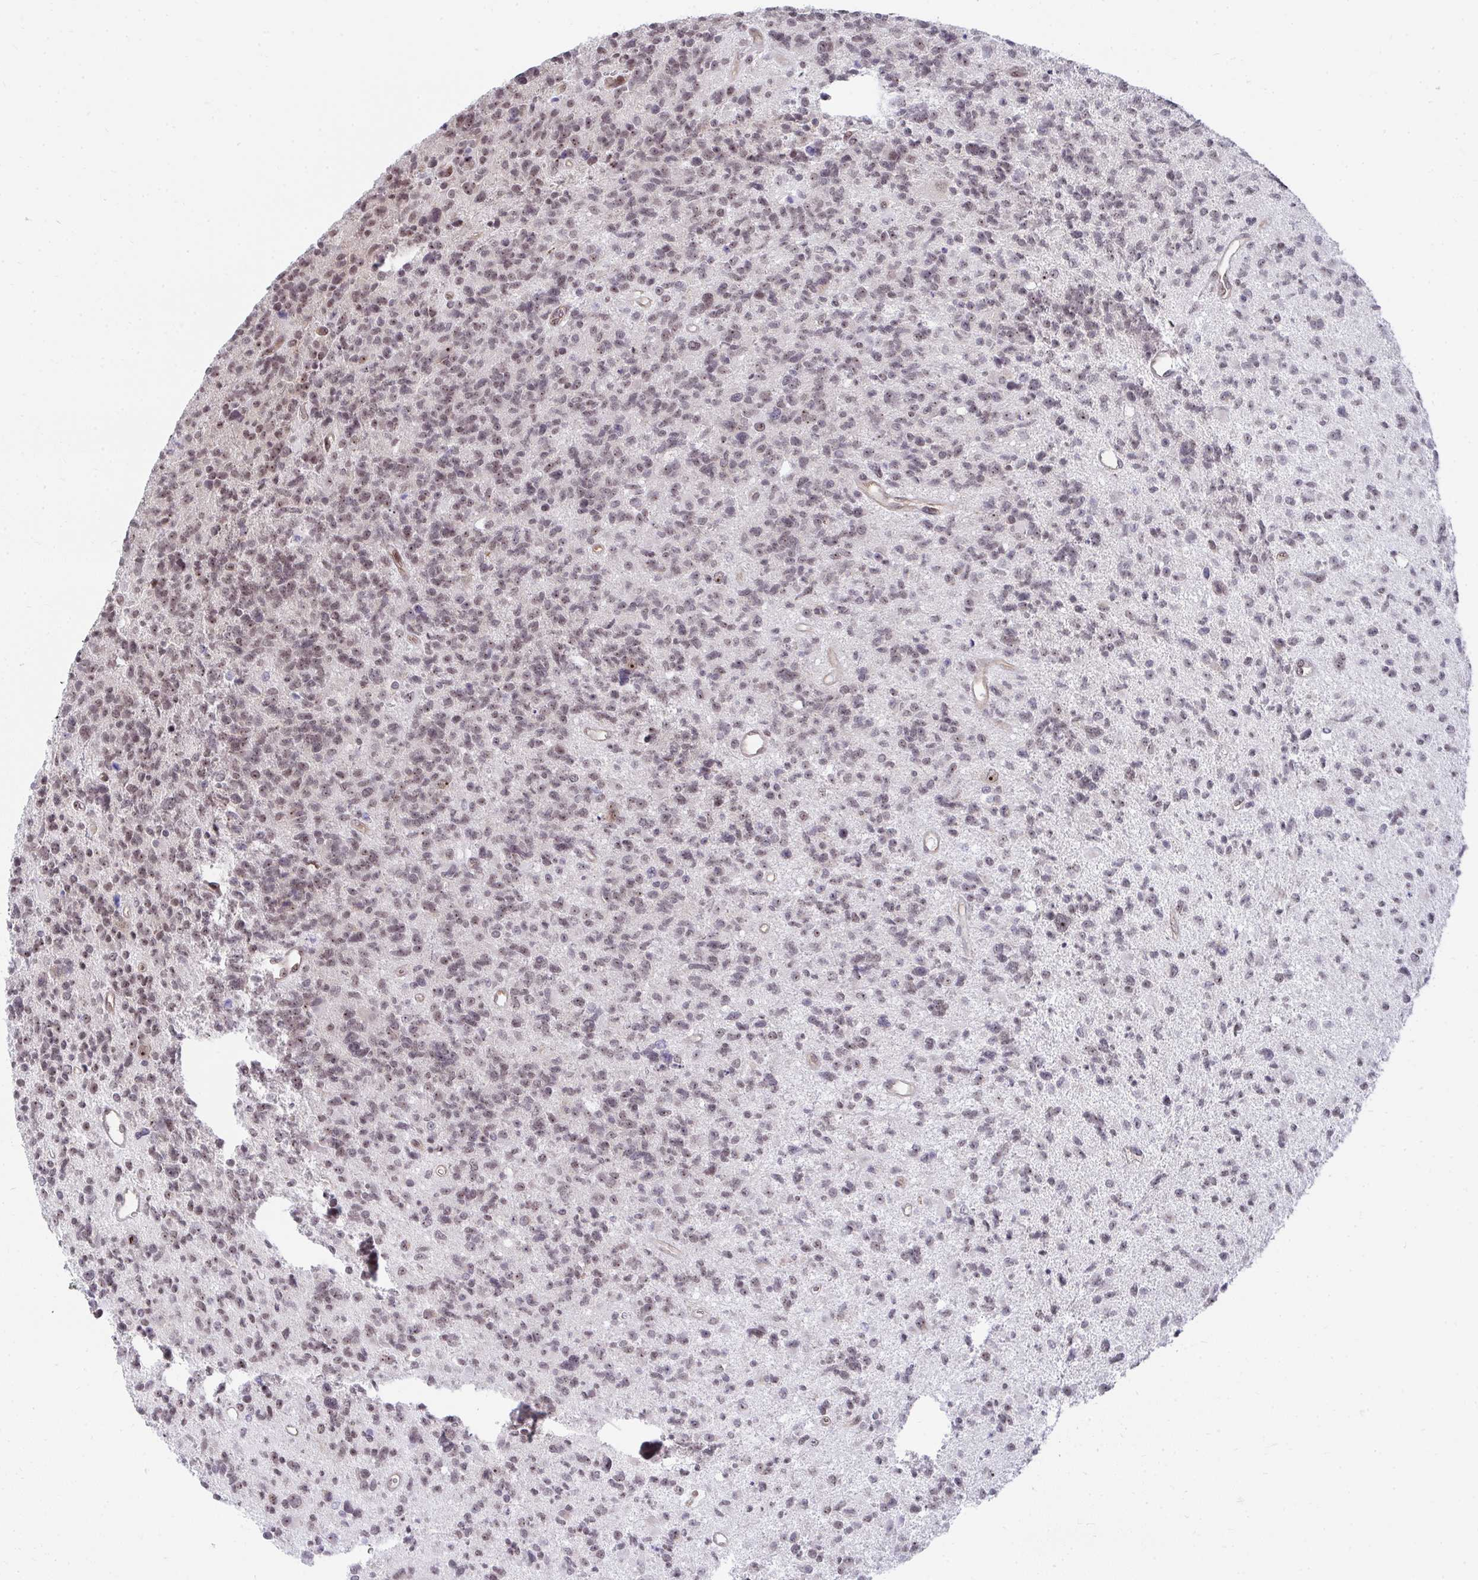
{"staining": {"intensity": "weak", "quantity": "25%-75%", "location": "nuclear"}, "tissue": "glioma", "cell_type": "Tumor cells", "image_type": "cancer", "snomed": [{"axis": "morphology", "description": "Glioma, malignant, High grade"}, {"axis": "topography", "description": "Brain"}], "caption": "Immunohistochemical staining of human malignant glioma (high-grade) reveals weak nuclear protein positivity in about 25%-75% of tumor cells. (DAB (3,3'-diaminobenzidine) IHC with brightfield microscopy, high magnification).", "gene": "HIRA", "patient": {"sex": "male", "age": 29}}